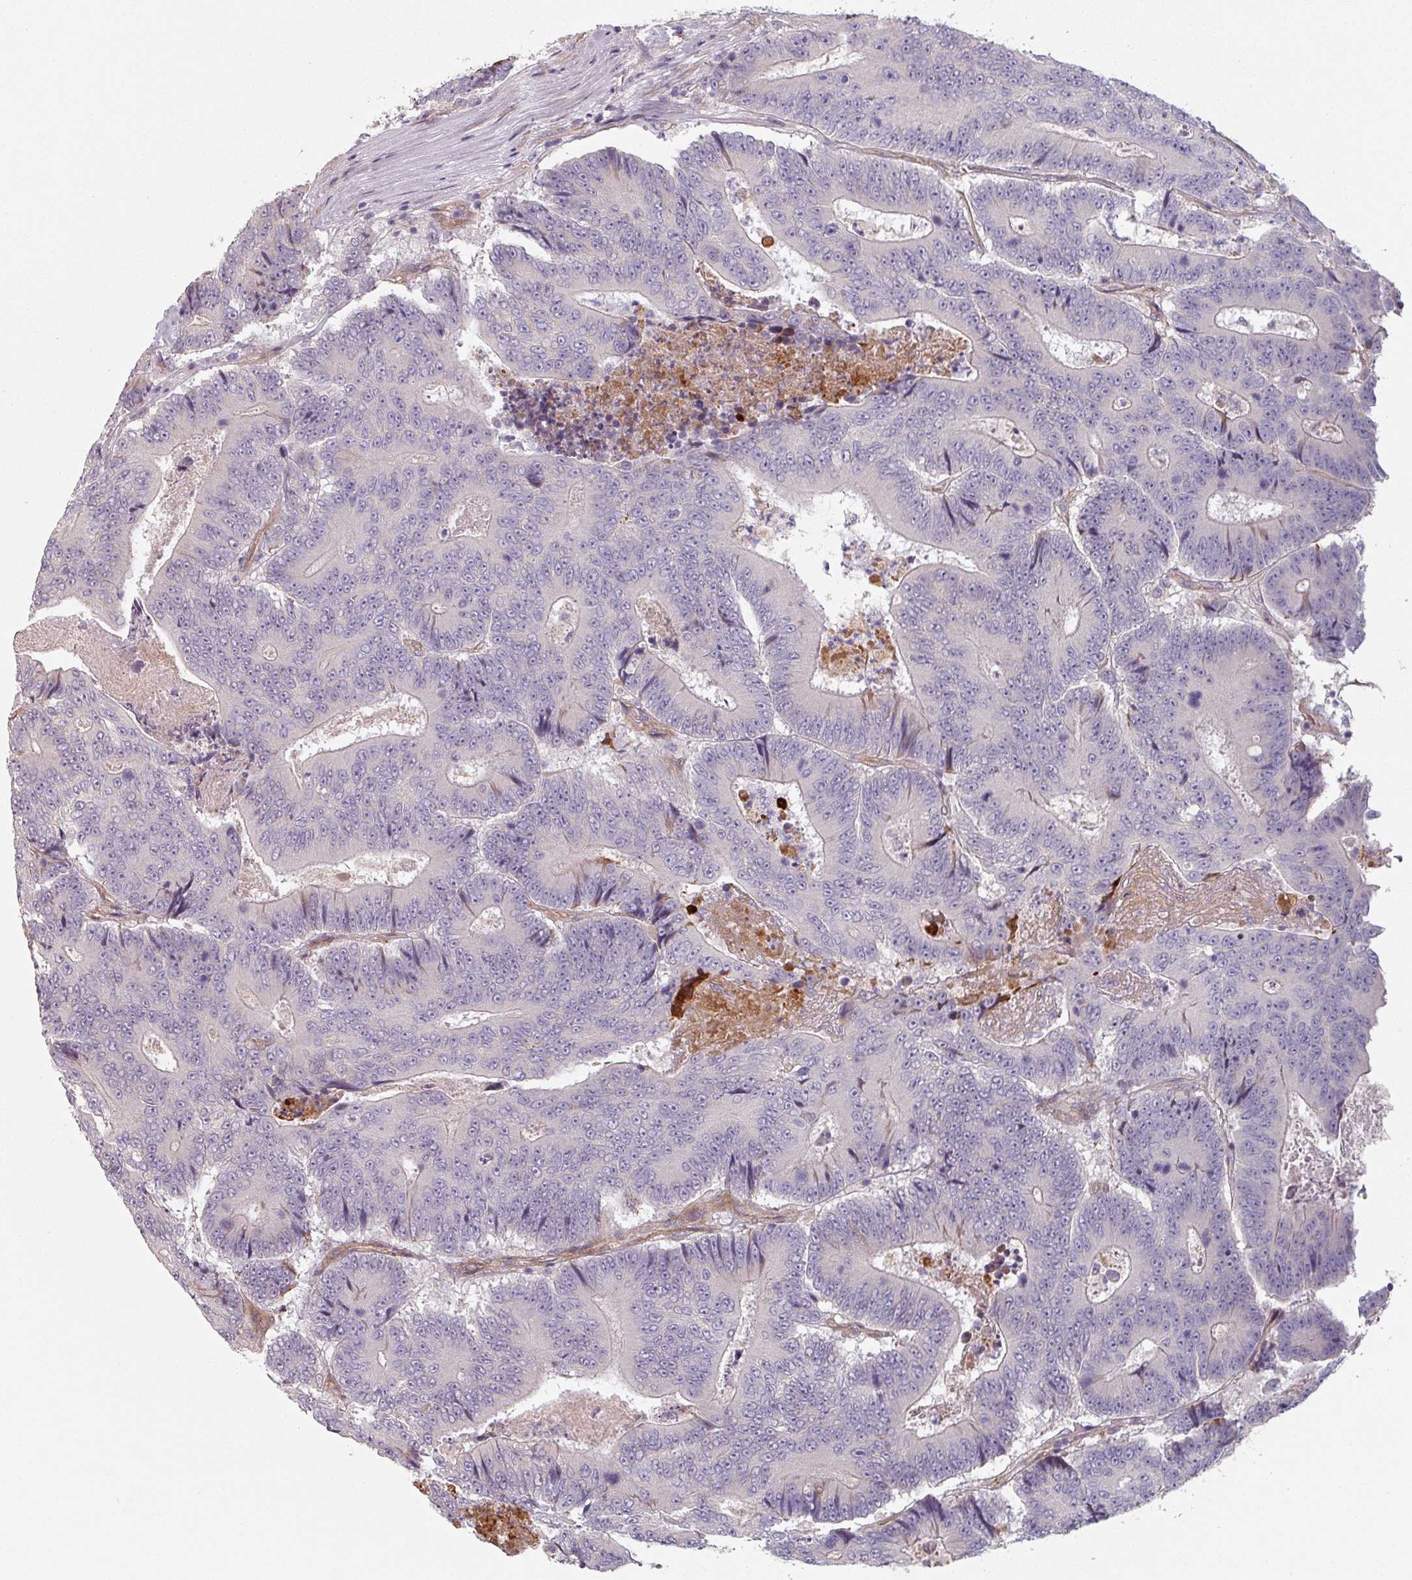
{"staining": {"intensity": "negative", "quantity": "none", "location": "none"}, "tissue": "colorectal cancer", "cell_type": "Tumor cells", "image_type": "cancer", "snomed": [{"axis": "morphology", "description": "Adenocarcinoma, NOS"}, {"axis": "topography", "description": "Colon"}], "caption": "Immunohistochemistry (IHC) of colorectal adenocarcinoma displays no staining in tumor cells. (DAB immunohistochemistry visualized using brightfield microscopy, high magnification).", "gene": "C4BPB", "patient": {"sex": "male", "age": 83}}